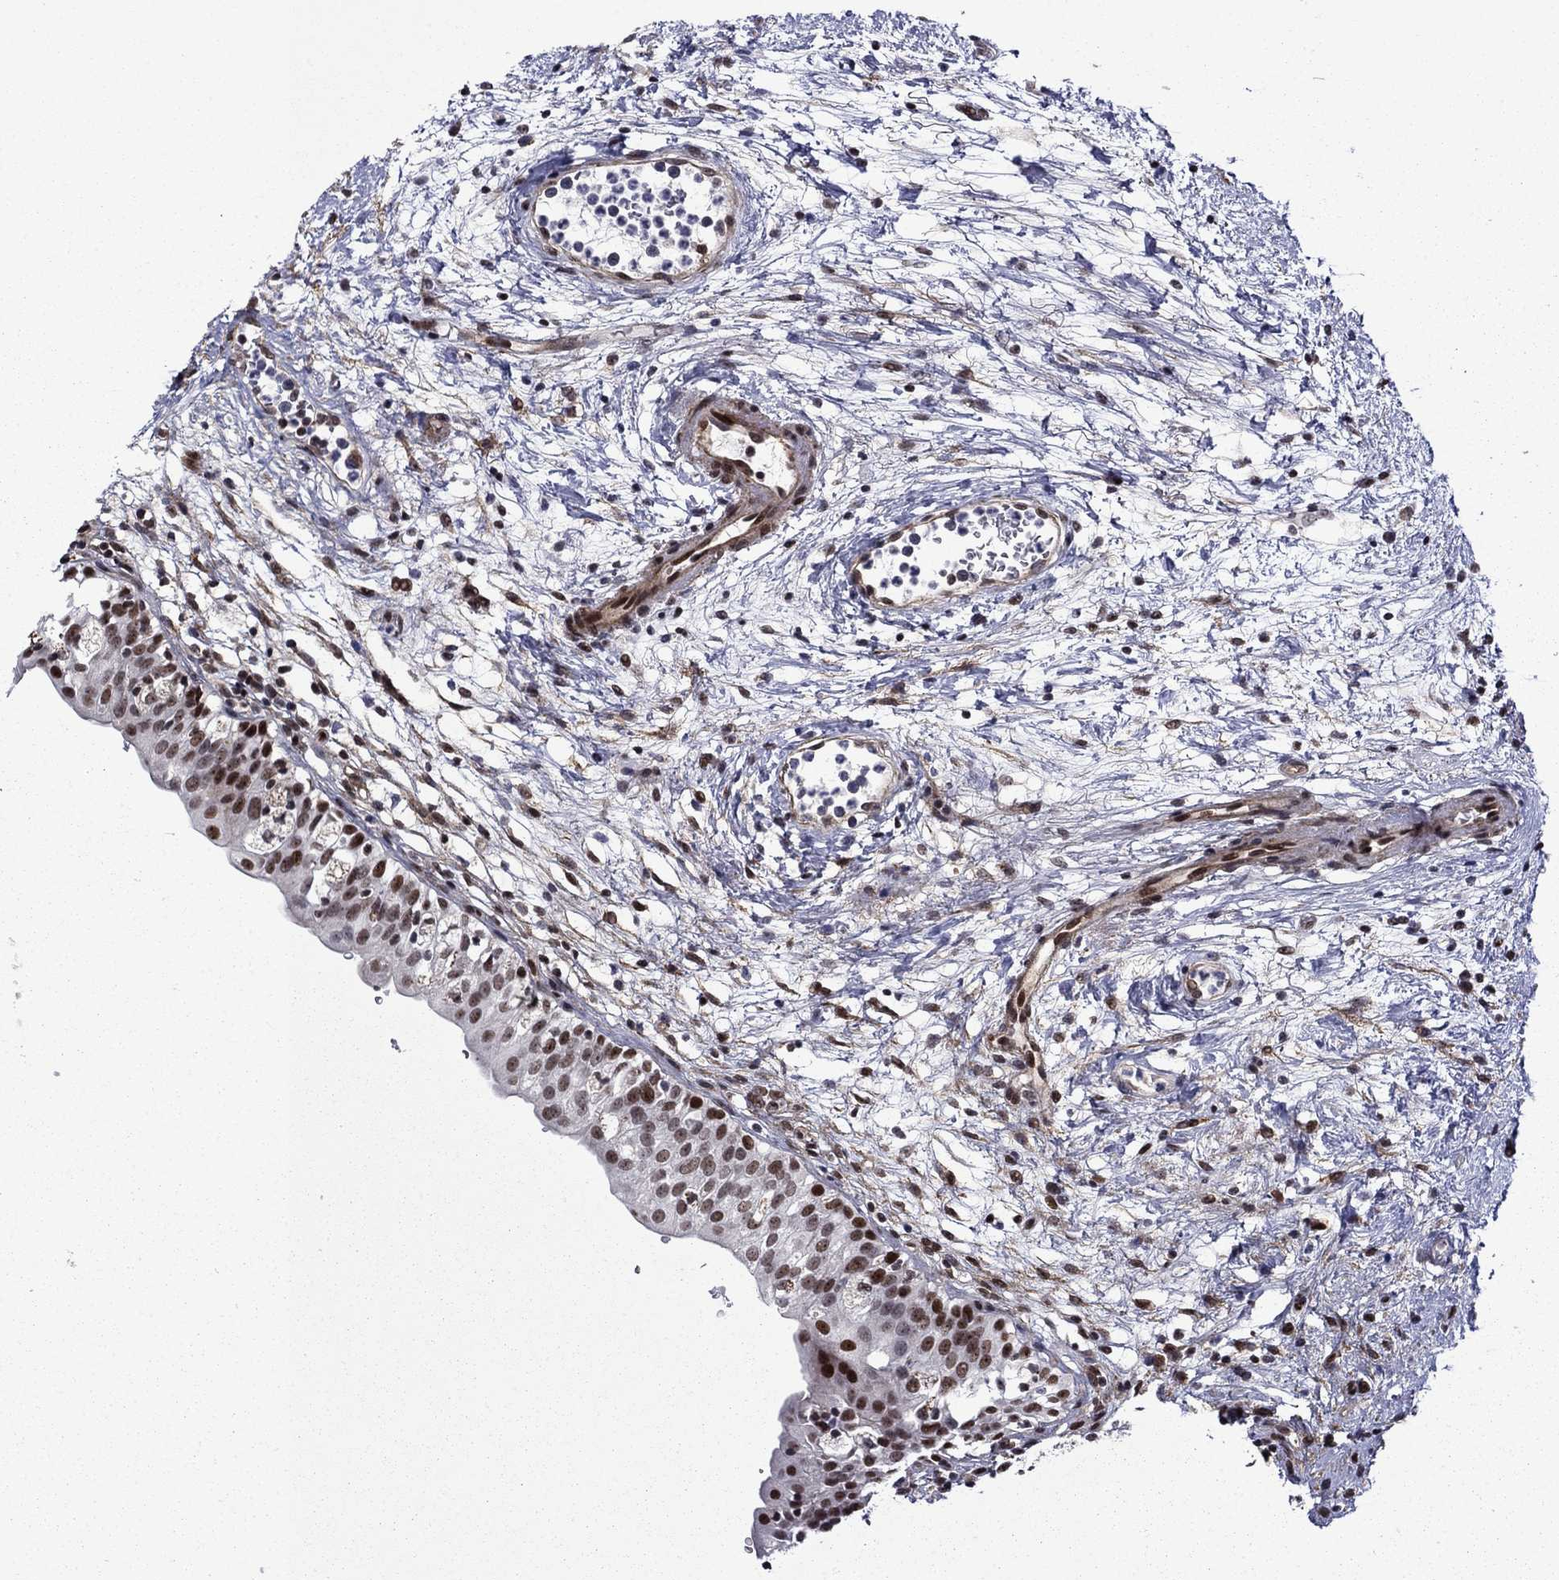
{"staining": {"intensity": "strong", "quantity": "25%-75%", "location": "nuclear"}, "tissue": "urinary bladder", "cell_type": "Urothelial cells", "image_type": "normal", "snomed": [{"axis": "morphology", "description": "Normal tissue, NOS"}, {"axis": "topography", "description": "Urinary bladder"}], "caption": "IHC staining of unremarkable urinary bladder, which displays high levels of strong nuclear positivity in about 25%-75% of urothelial cells indicating strong nuclear protein positivity. The staining was performed using DAB (brown) for protein detection and nuclei were counterstained in hematoxylin (blue).", "gene": "SURF2", "patient": {"sex": "male", "age": 76}}